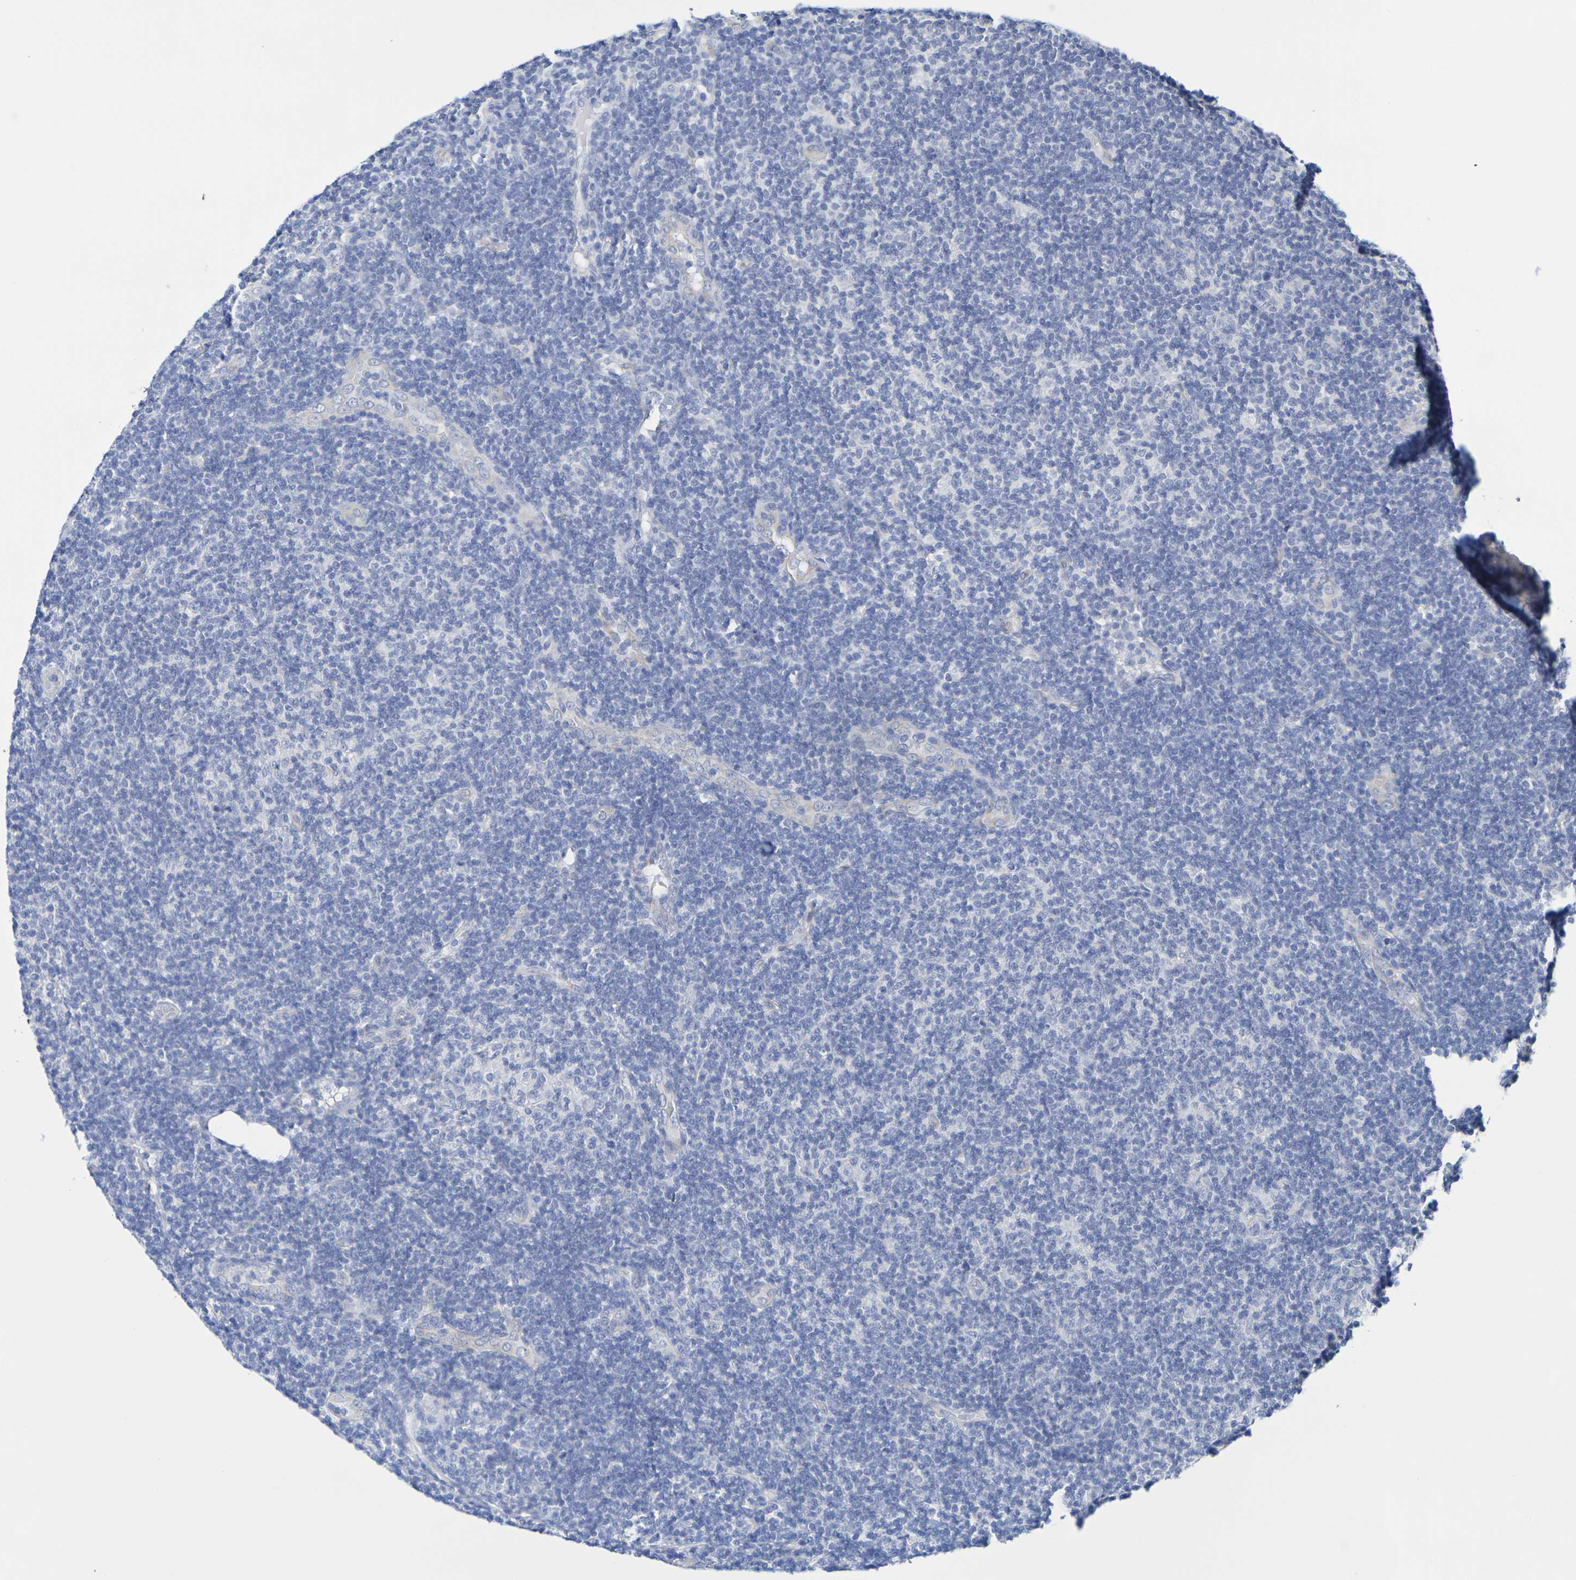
{"staining": {"intensity": "negative", "quantity": "none", "location": "none"}, "tissue": "lymphoma", "cell_type": "Tumor cells", "image_type": "cancer", "snomed": [{"axis": "morphology", "description": "Malignant lymphoma, non-Hodgkin's type, Low grade"}, {"axis": "topography", "description": "Lymph node"}], "caption": "This image is of lymphoma stained with immunohistochemistry to label a protein in brown with the nuclei are counter-stained blue. There is no positivity in tumor cells. (DAB (3,3'-diaminobenzidine) IHC, high magnification).", "gene": "TMCC3", "patient": {"sex": "male", "age": 83}}